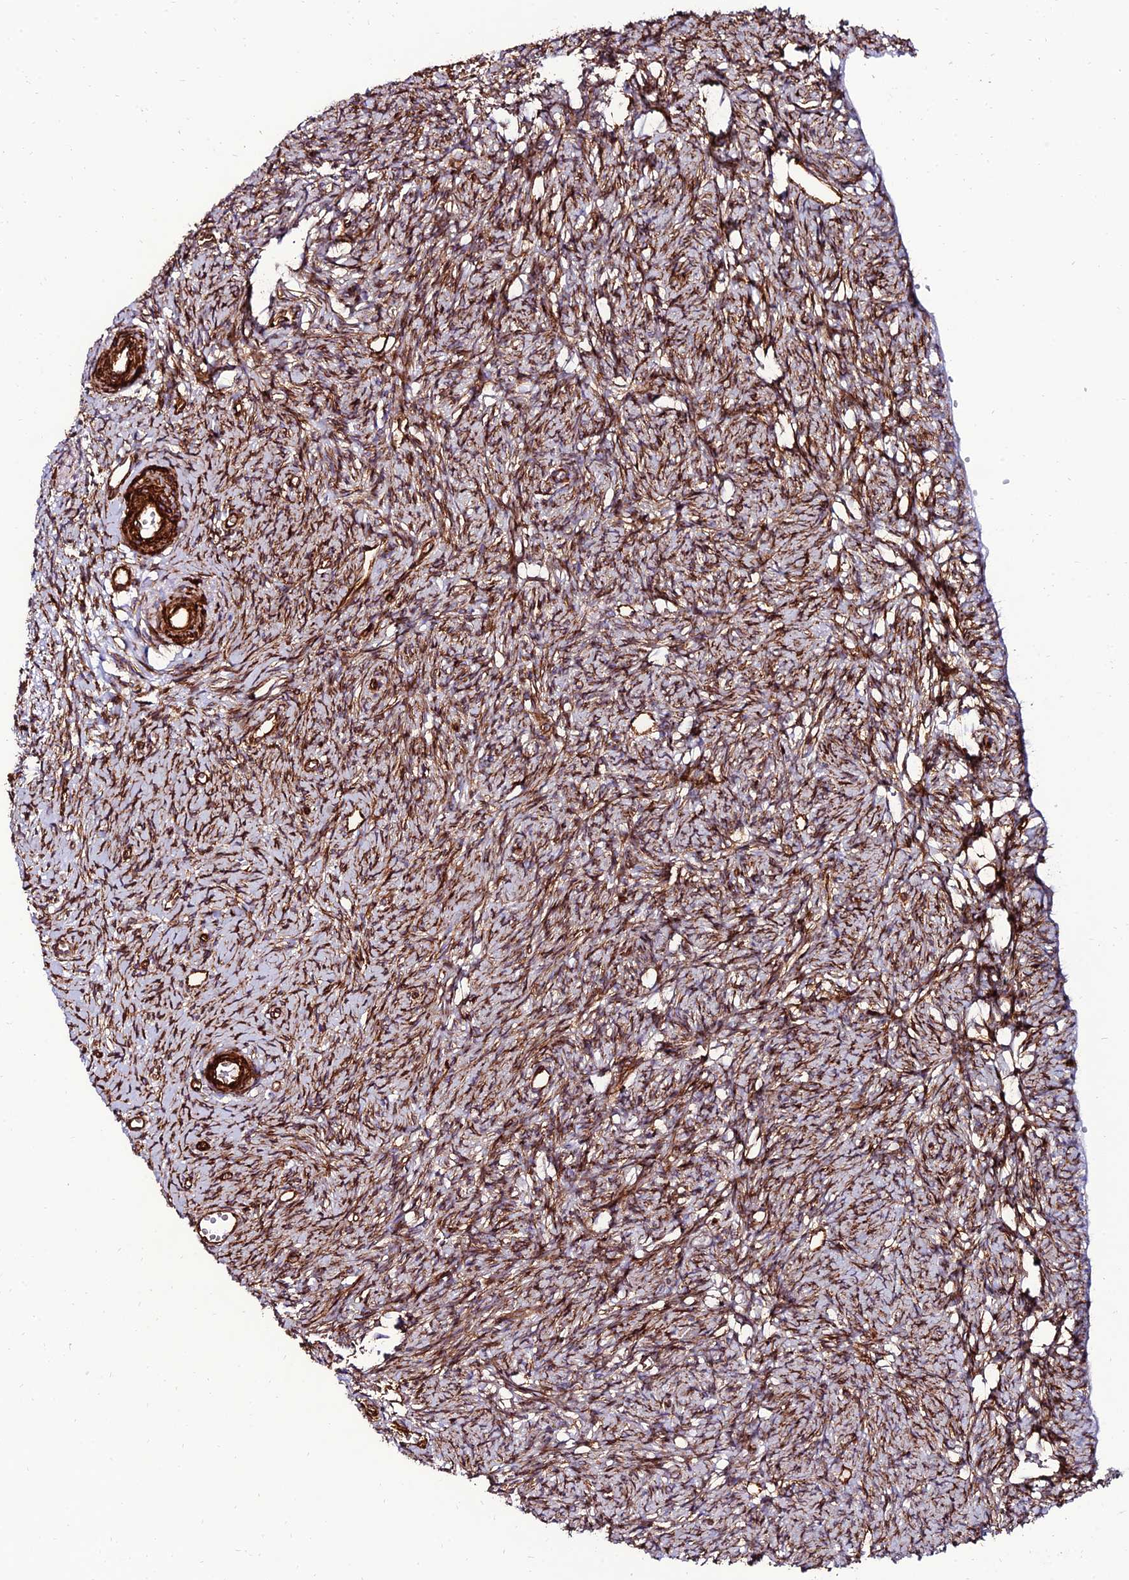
{"staining": {"intensity": "moderate", "quantity": "25%-75%", "location": "cytoplasmic/membranous"}, "tissue": "ovary", "cell_type": "Ovarian stroma cells", "image_type": "normal", "snomed": [{"axis": "morphology", "description": "Normal tissue, NOS"}, {"axis": "topography", "description": "Ovary"}], "caption": "DAB immunohistochemical staining of benign ovary reveals moderate cytoplasmic/membranous protein staining in about 25%-75% of ovarian stroma cells. (DAB (3,3'-diaminobenzidine) = brown stain, brightfield microscopy at high magnification).", "gene": "ALDH3B2", "patient": {"sex": "female", "age": 51}}